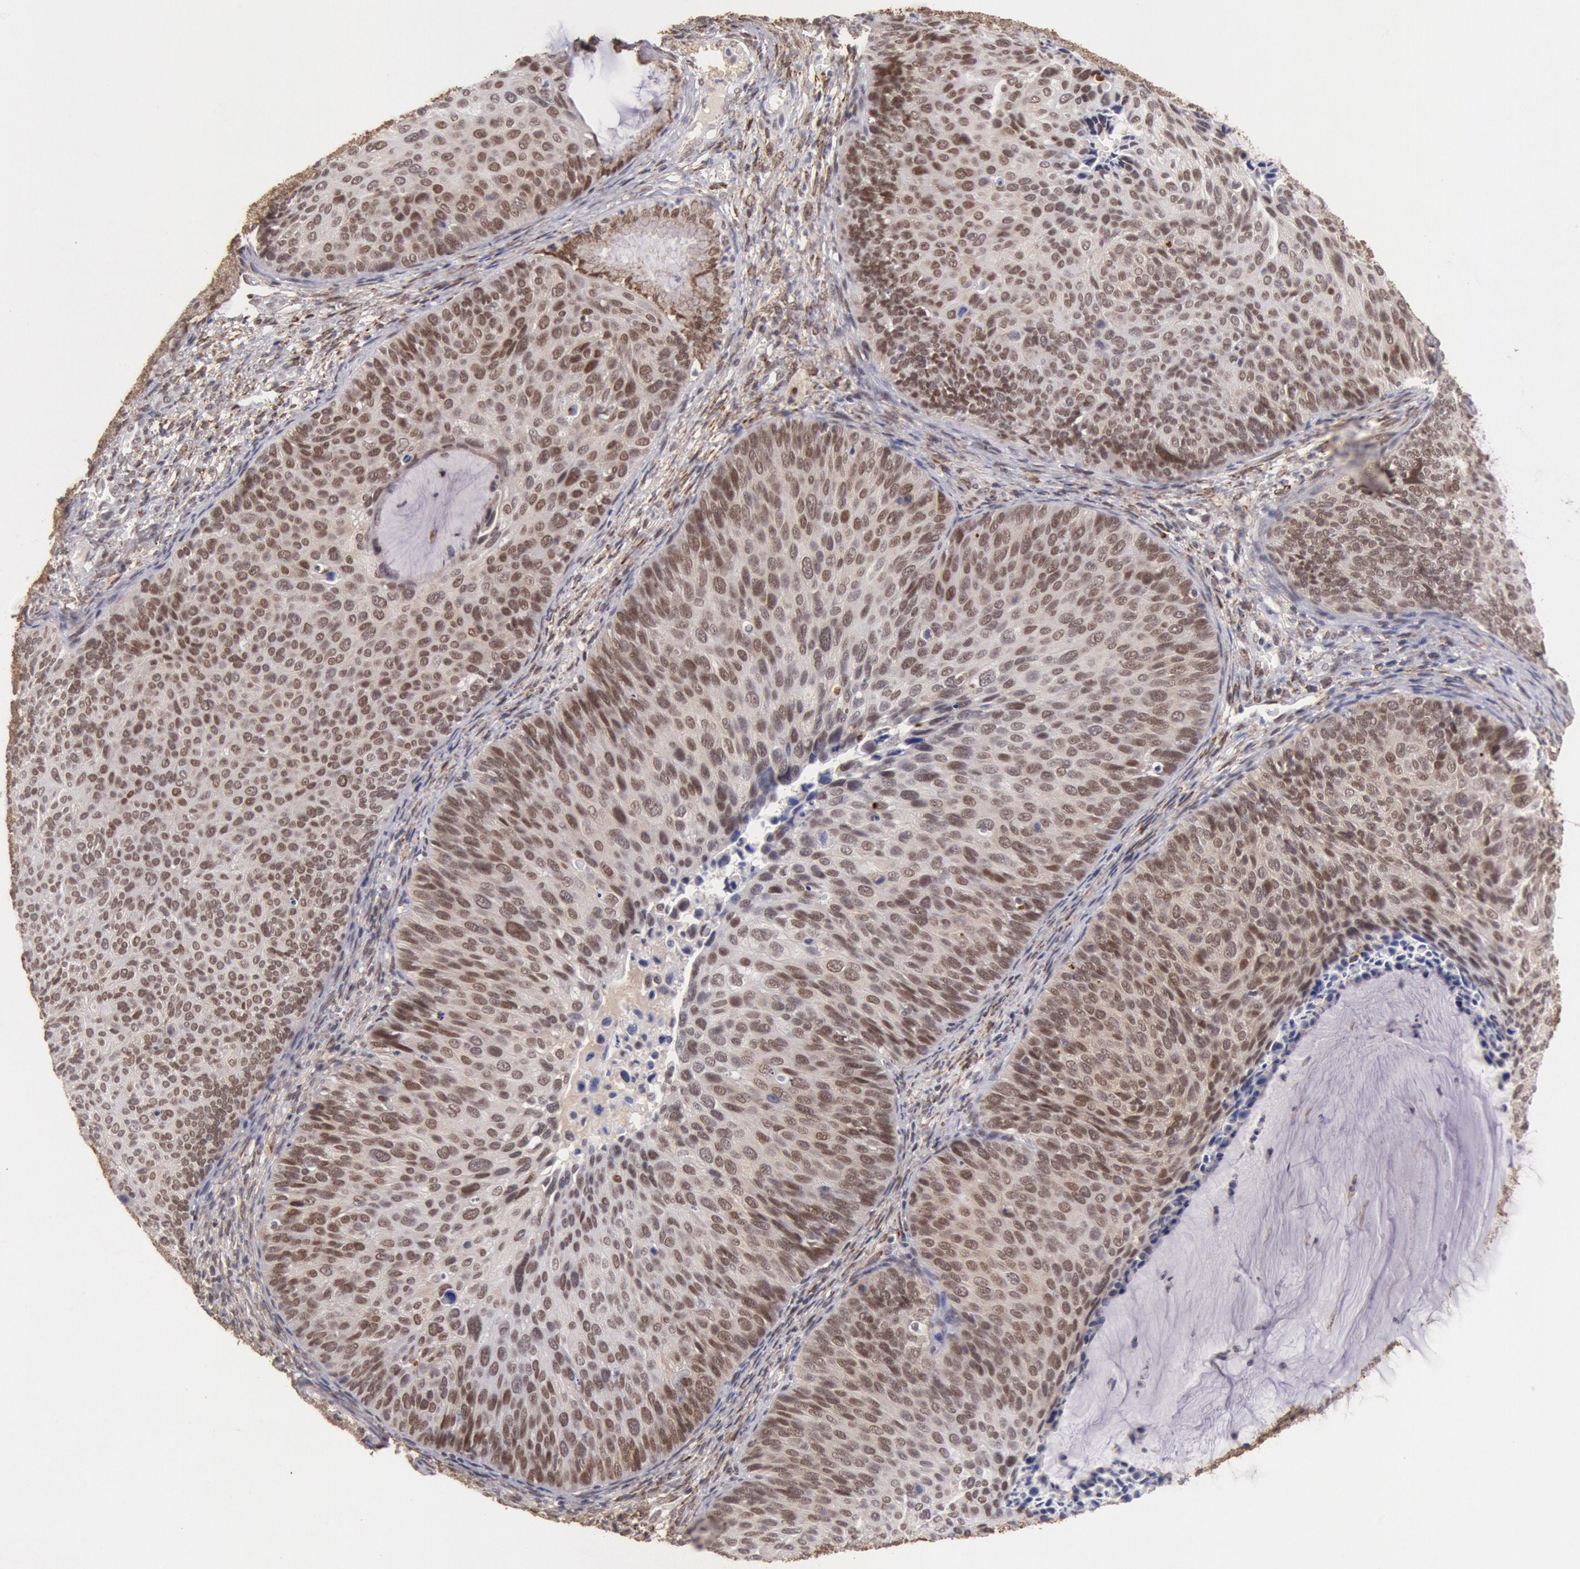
{"staining": {"intensity": "moderate", "quantity": ">75%", "location": "nuclear"}, "tissue": "cervical cancer", "cell_type": "Tumor cells", "image_type": "cancer", "snomed": [{"axis": "morphology", "description": "Squamous cell carcinoma, NOS"}, {"axis": "topography", "description": "Cervix"}], "caption": "Human cervical cancer (squamous cell carcinoma) stained with a protein marker demonstrates moderate staining in tumor cells.", "gene": "CDKN2B", "patient": {"sex": "female", "age": 36}}